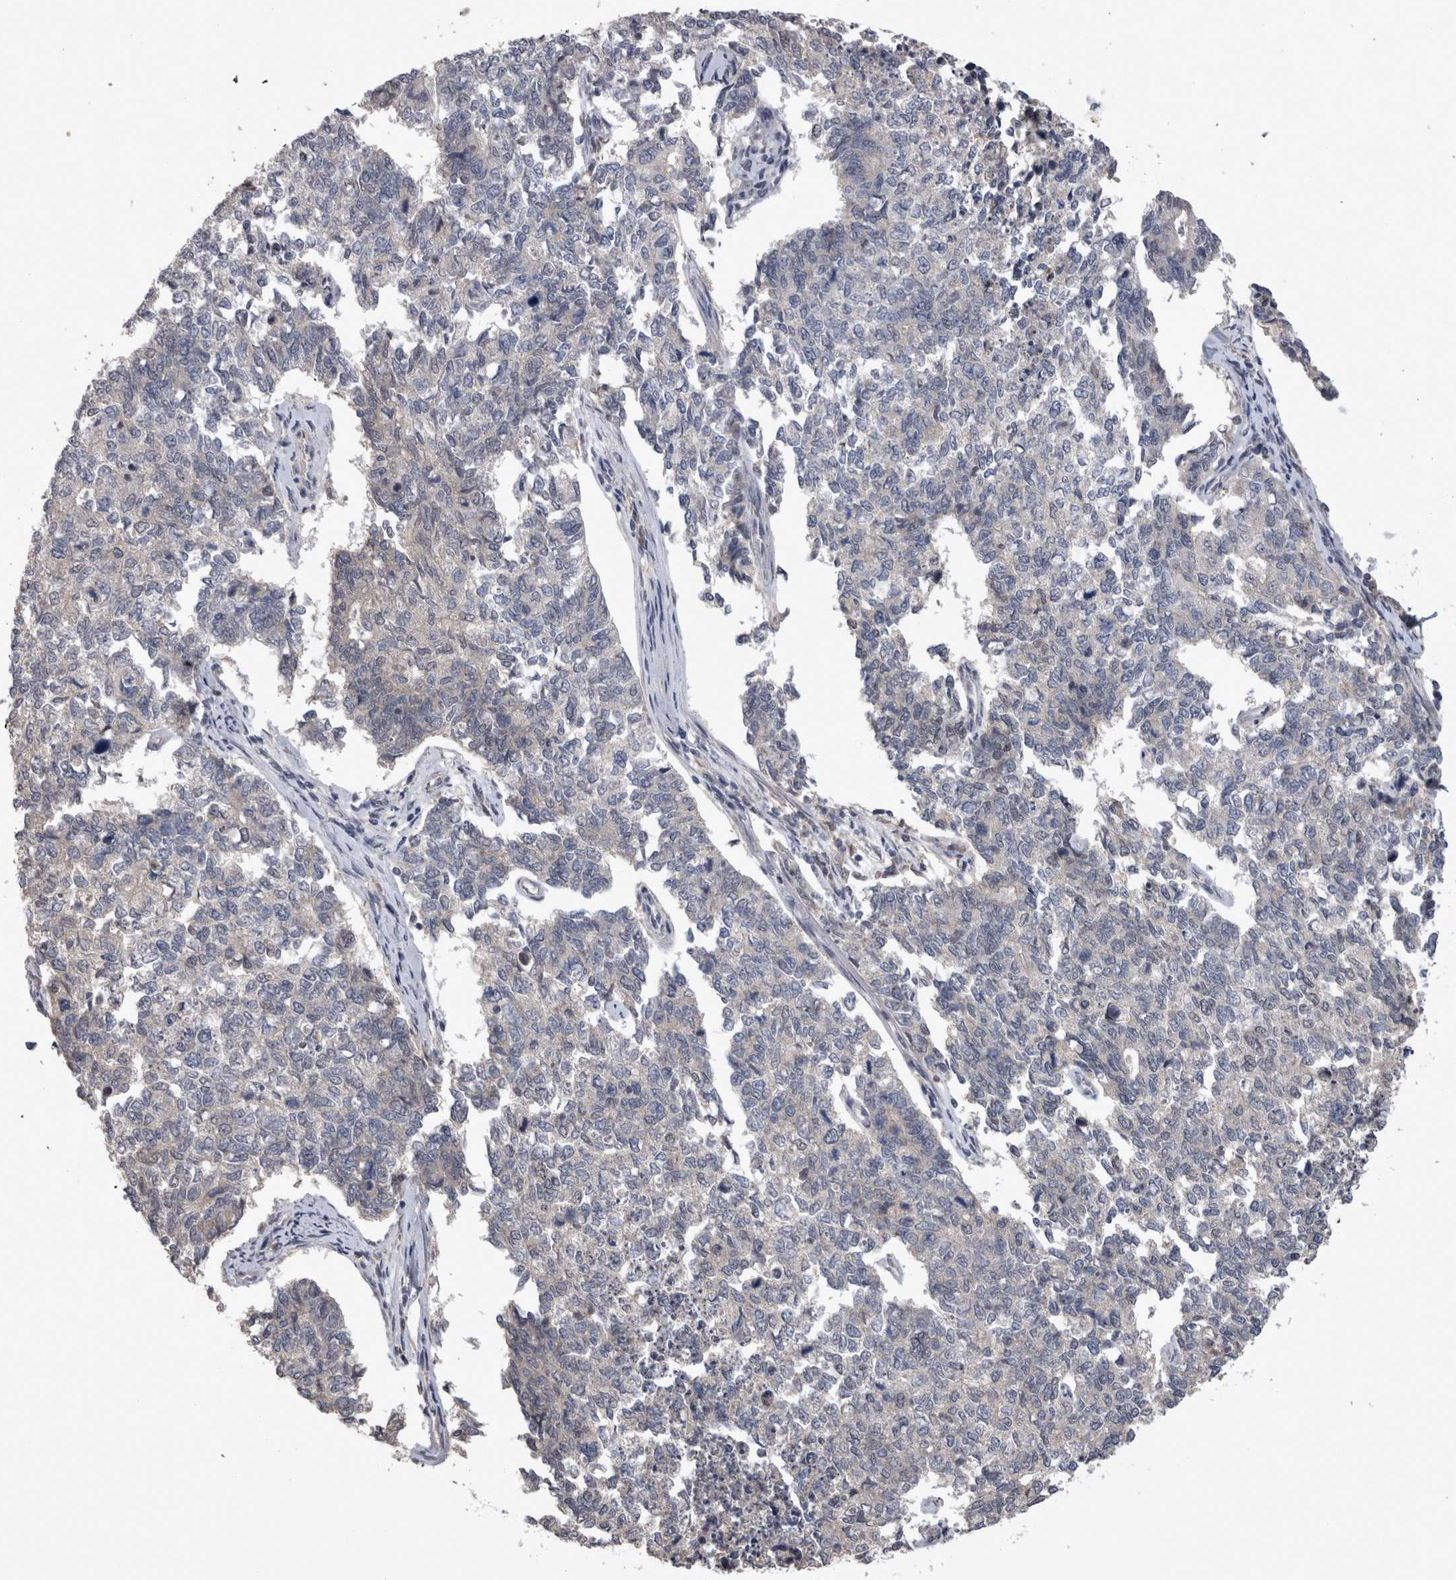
{"staining": {"intensity": "negative", "quantity": "none", "location": "none"}, "tissue": "cervical cancer", "cell_type": "Tumor cells", "image_type": "cancer", "snomed": [{"axis": "morphology", "description": "Squamous cell carcinoma, NOS"}, {"axis": "topography", "description": "Cervix"}], "caption": "An immunohistochemistry image of cervical squamous cell carcinoma is shown. There is no staining in tumor cells of cervical squamous cell carcinoma. The staining was performed using DAB to visualize the protein expression in brown, while the nuclei were stained in blue with hematoxylin (Magnification: 20x).", "gene": "ZNF114", "patient": {"sex": "female", "age": 63}}